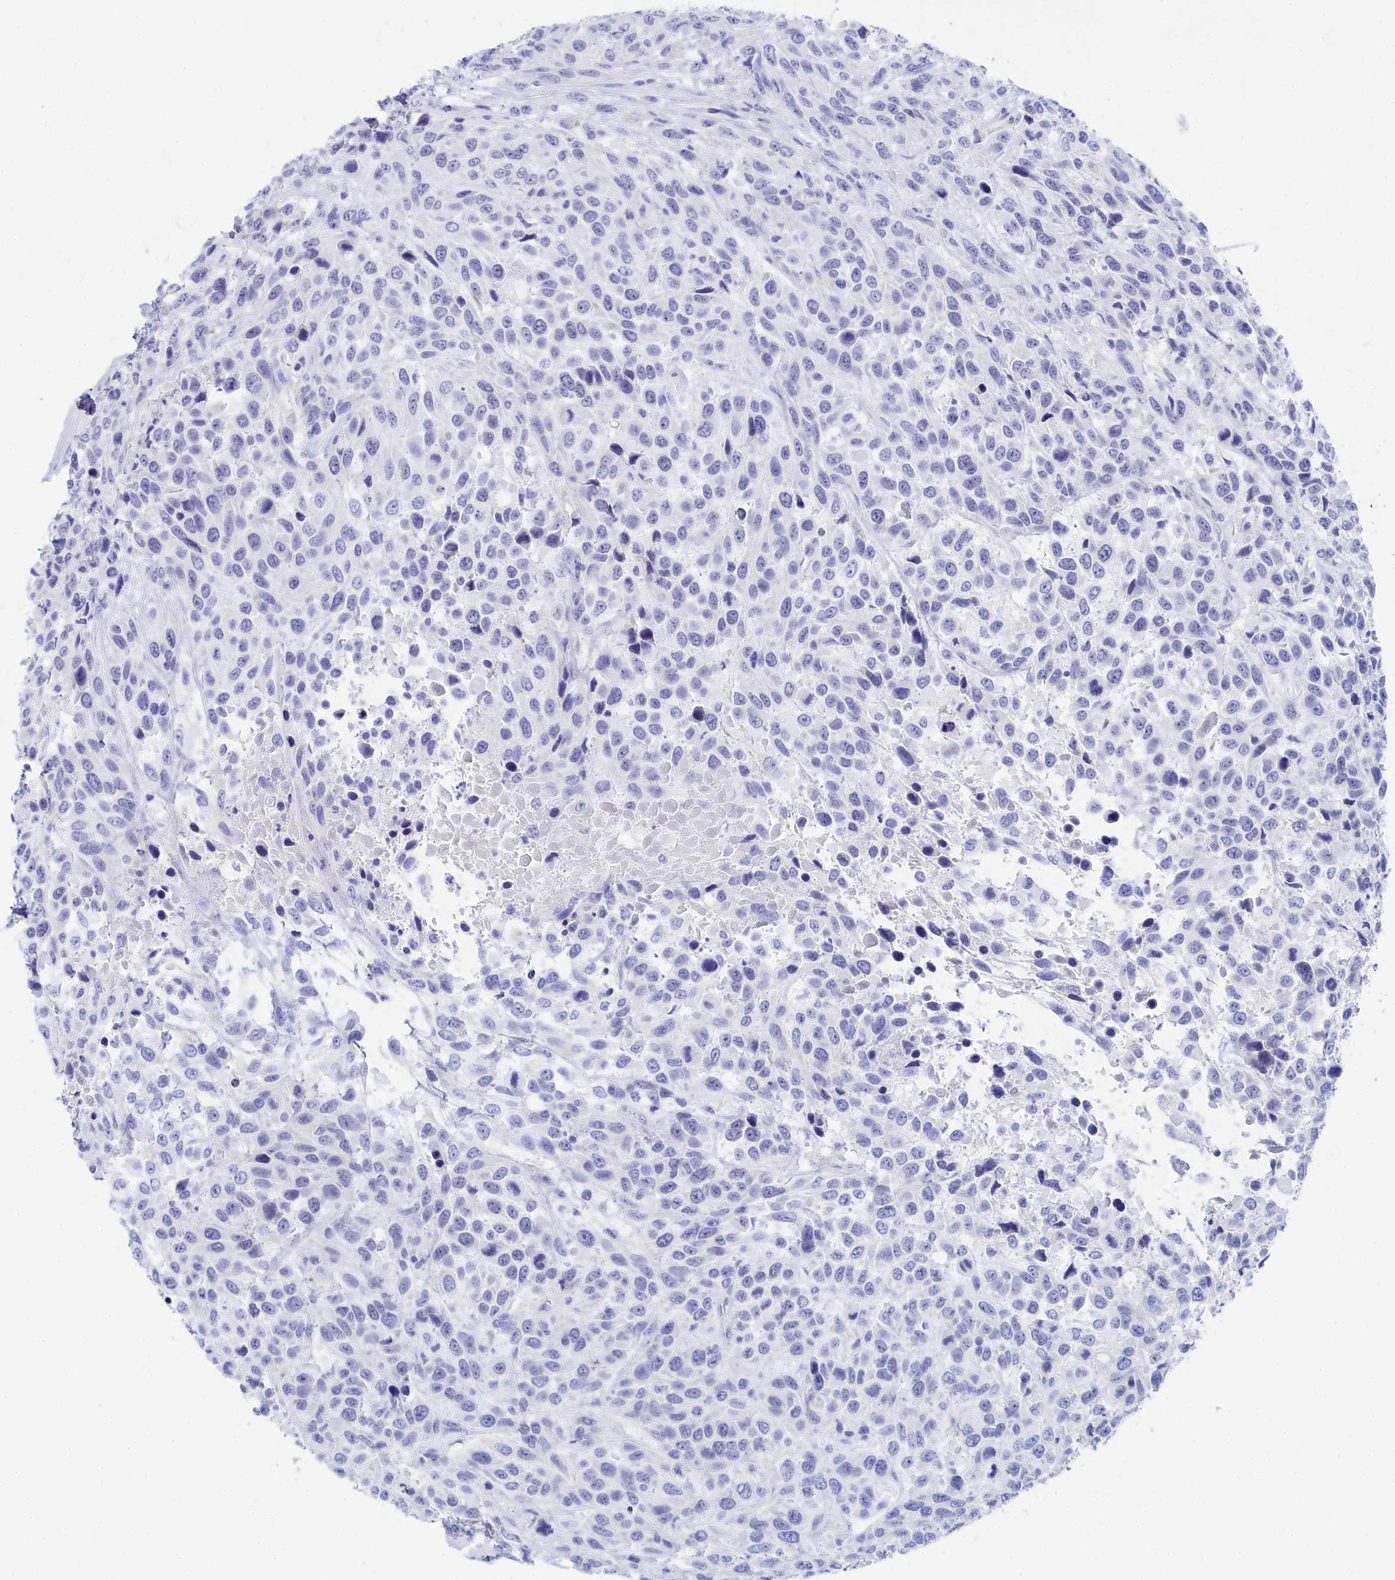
{"staining": {"intensity": "negative", "quantity": "none", "location": "none"}, "tissue": "urothelial cancer", "cell_type": "Tumor cells", "image_type": "cancer", "snomed": [{"axis": "morphology", "description": "Urothelial carcinoma, High grade"}, {"axis": "topography", "description": "Urinary bladder"}], "caption": "IHC of human urothelial cancer displays no staining in tumor cells.", "gene": "TRIM10", "patient": {"sex": "female", "age": 70}}